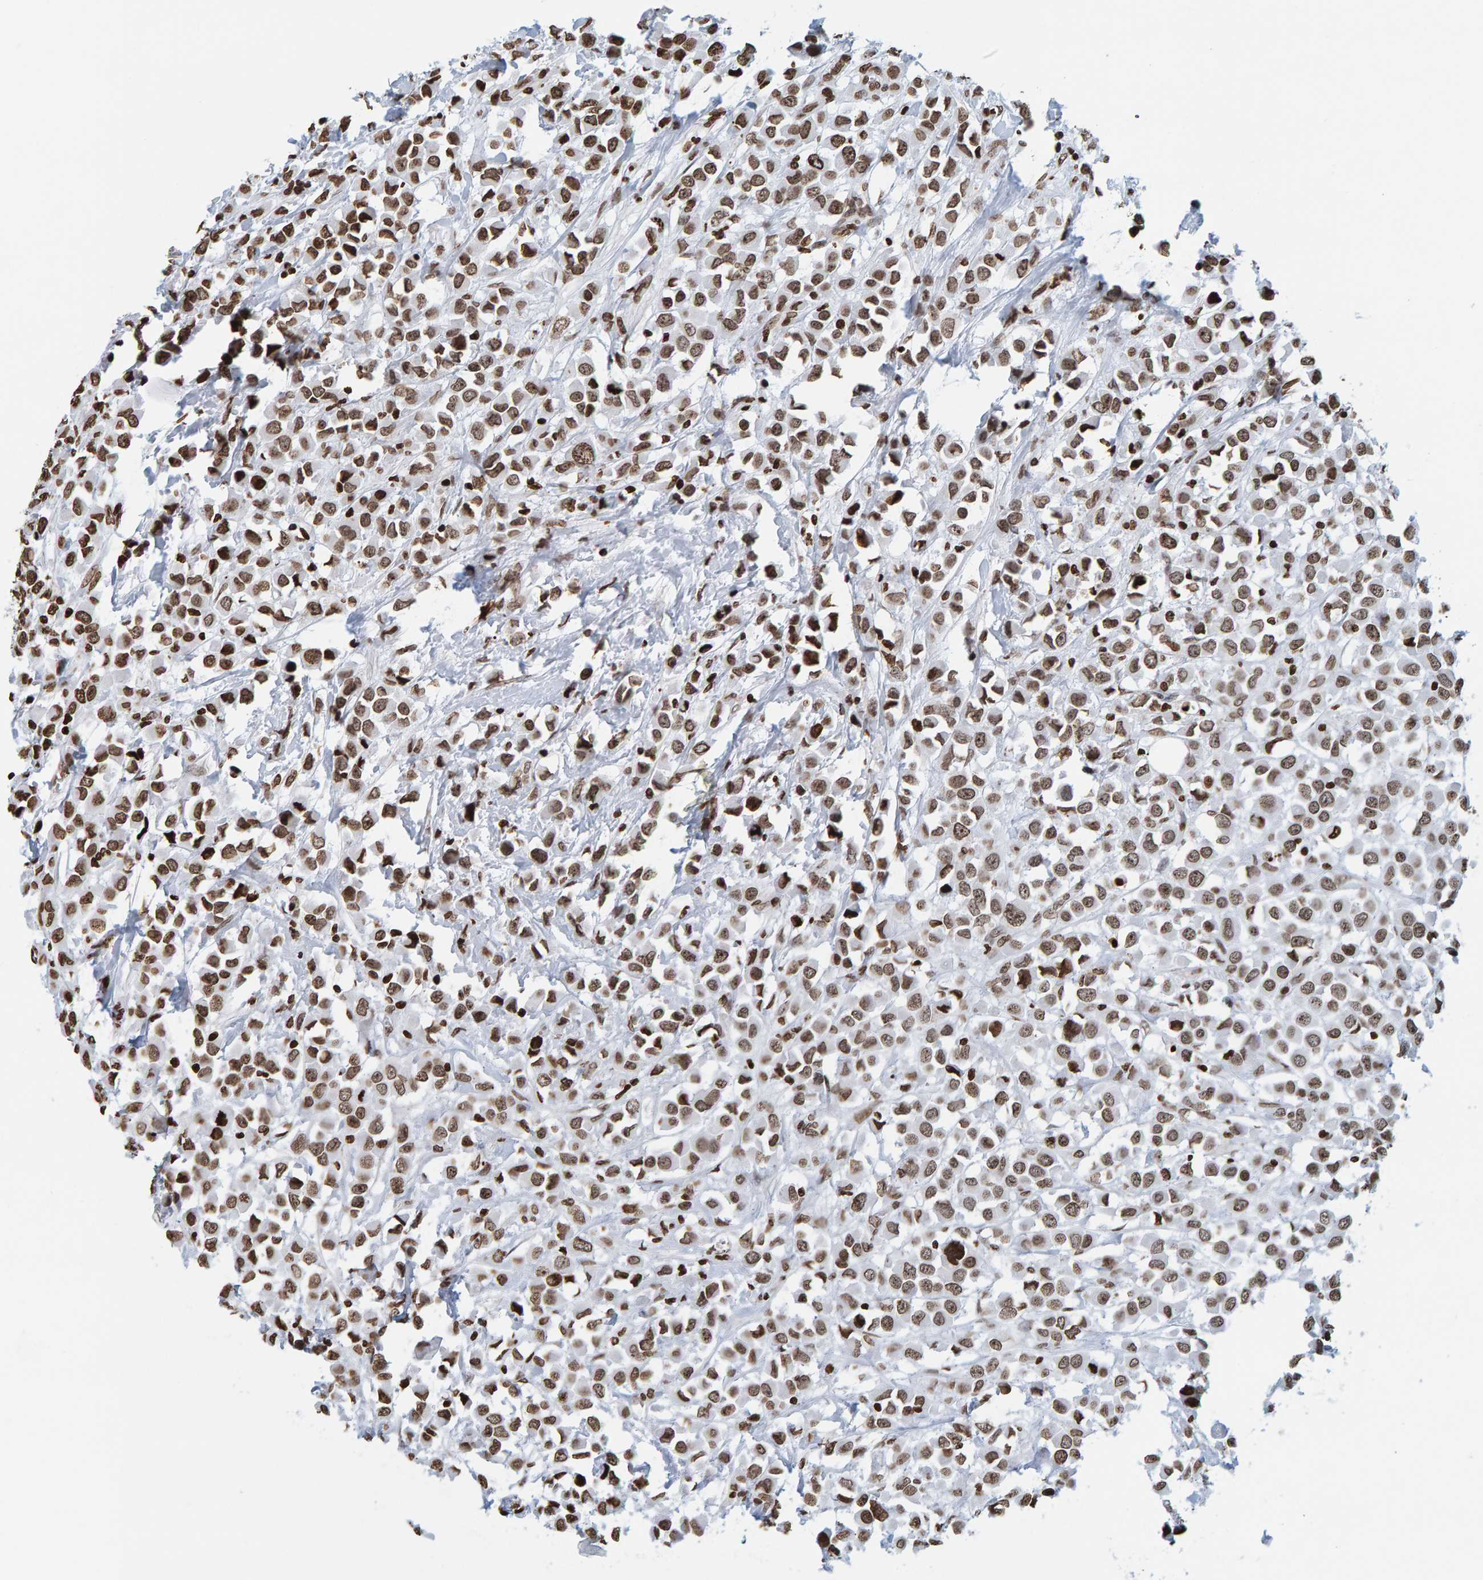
{"staining": {"intensity": "moderate", "quantity": ">75%", "location": "nuclear"}, "tissue": "breast cancer", "cell_type": "Tumor cells", "image_type": "cancer", "snomed": [{"axis": "morphology", "description": "Duct carcinoma"}, {"axis": "topography", "description": "Breast"}], "caption": "Moderate nuclear staining is appreciated in approximately >75% of tumor cells in breast cancer. (Brightfield microscopy of DAB IHC at high magnification).", "gene": "BRF2", "patient": {"sex": "female", "age": 61}}